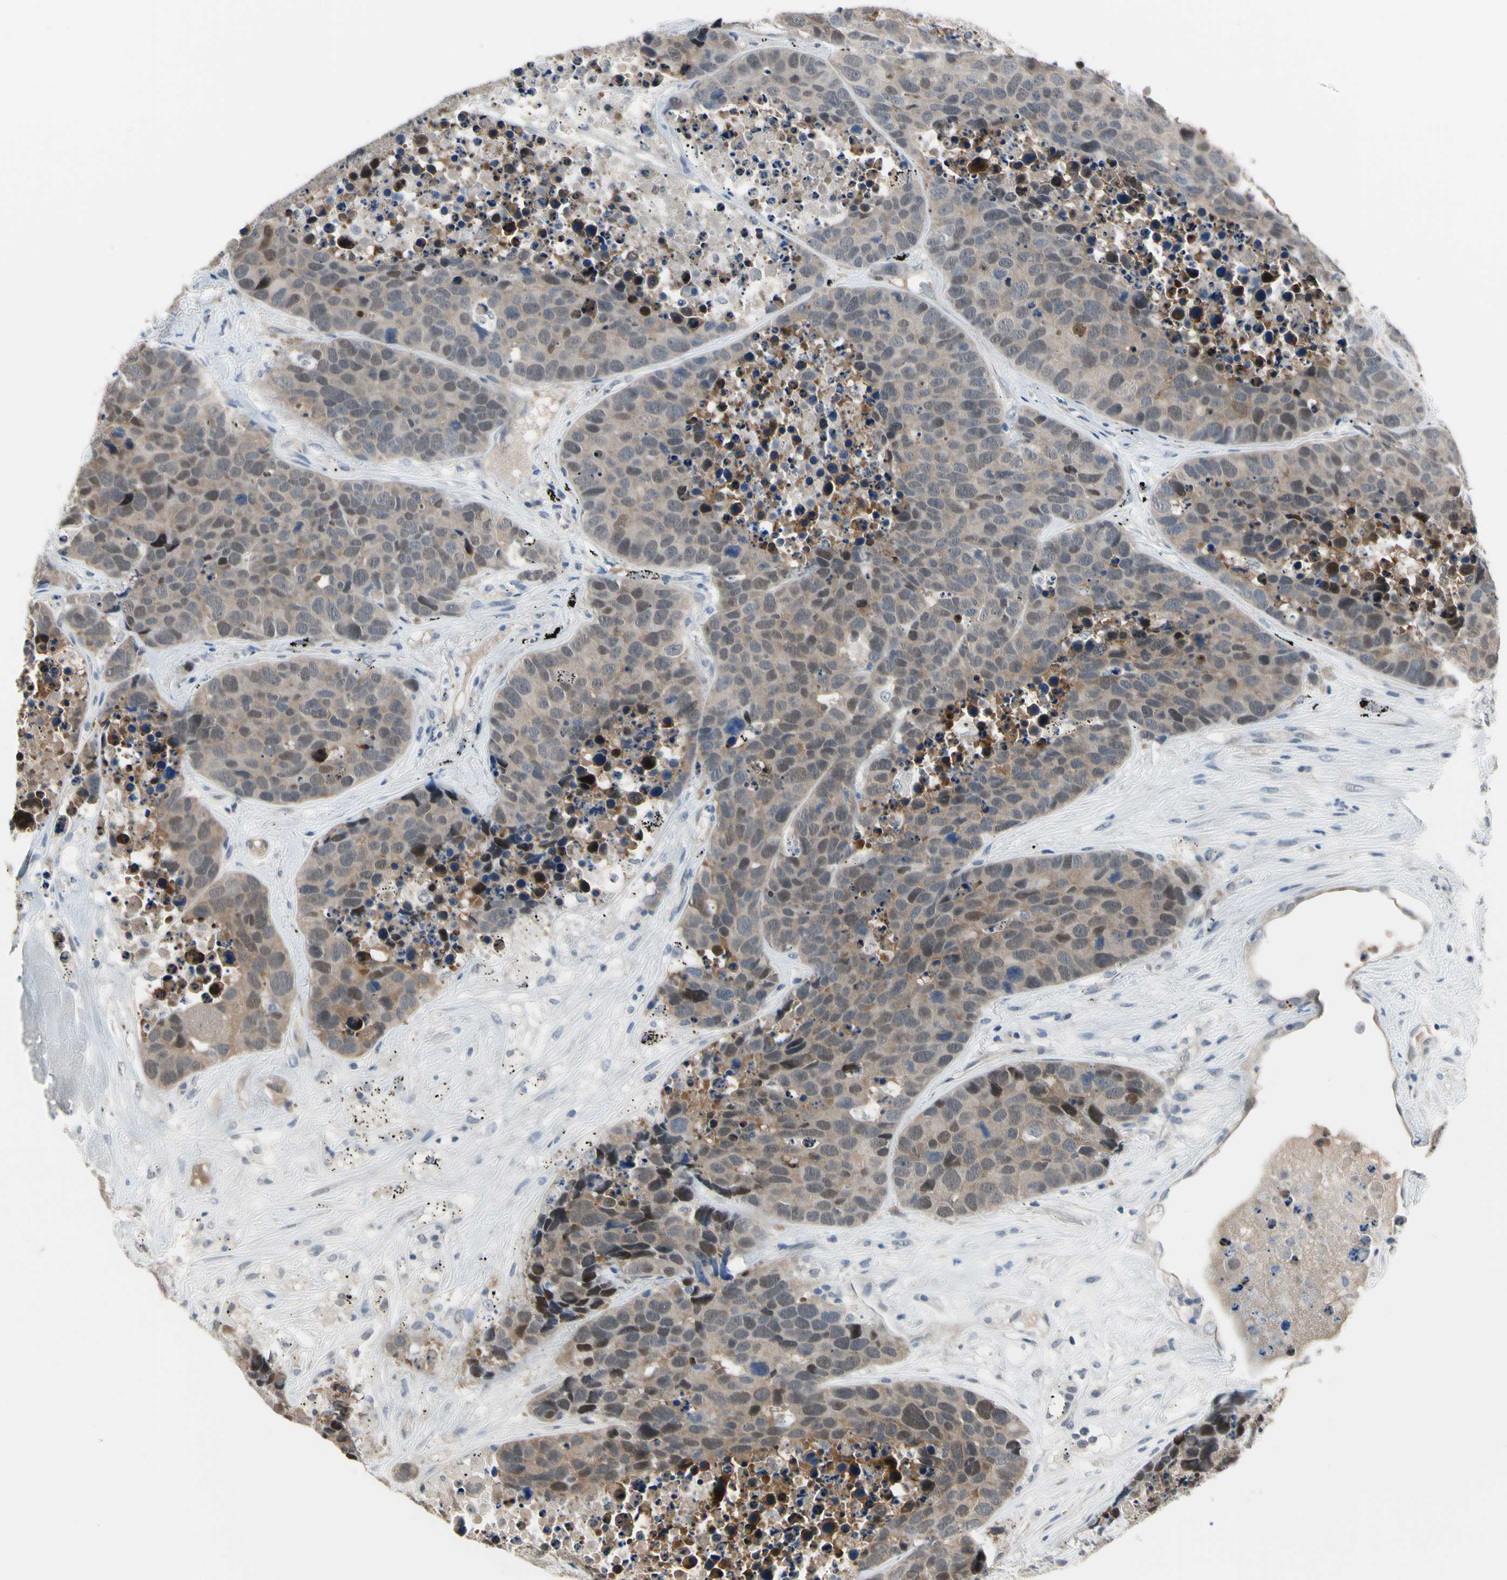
{"staining": {"intensity": "weak", "quantity": ">75%", "location": "cytoplasmic/membranous,nuclear"}, "tissue": "carcinoid", "cell_type": "Tumor cells", "image_type": "cancer", "snomed": [{"axis": "morphology", "description": "Carcinoid, malignant, NOS"}, {"axis": "topography", "description": "Lung"}], "caption": "IHC (DAB) staining of human carcinoid (malignant) demonstrates weak cytoplasmic/membranous and nuclear protein expression in about >75% of tumor cells.", "gene": "HSPA4", "patient": {"sex": "male", "age": 60}}